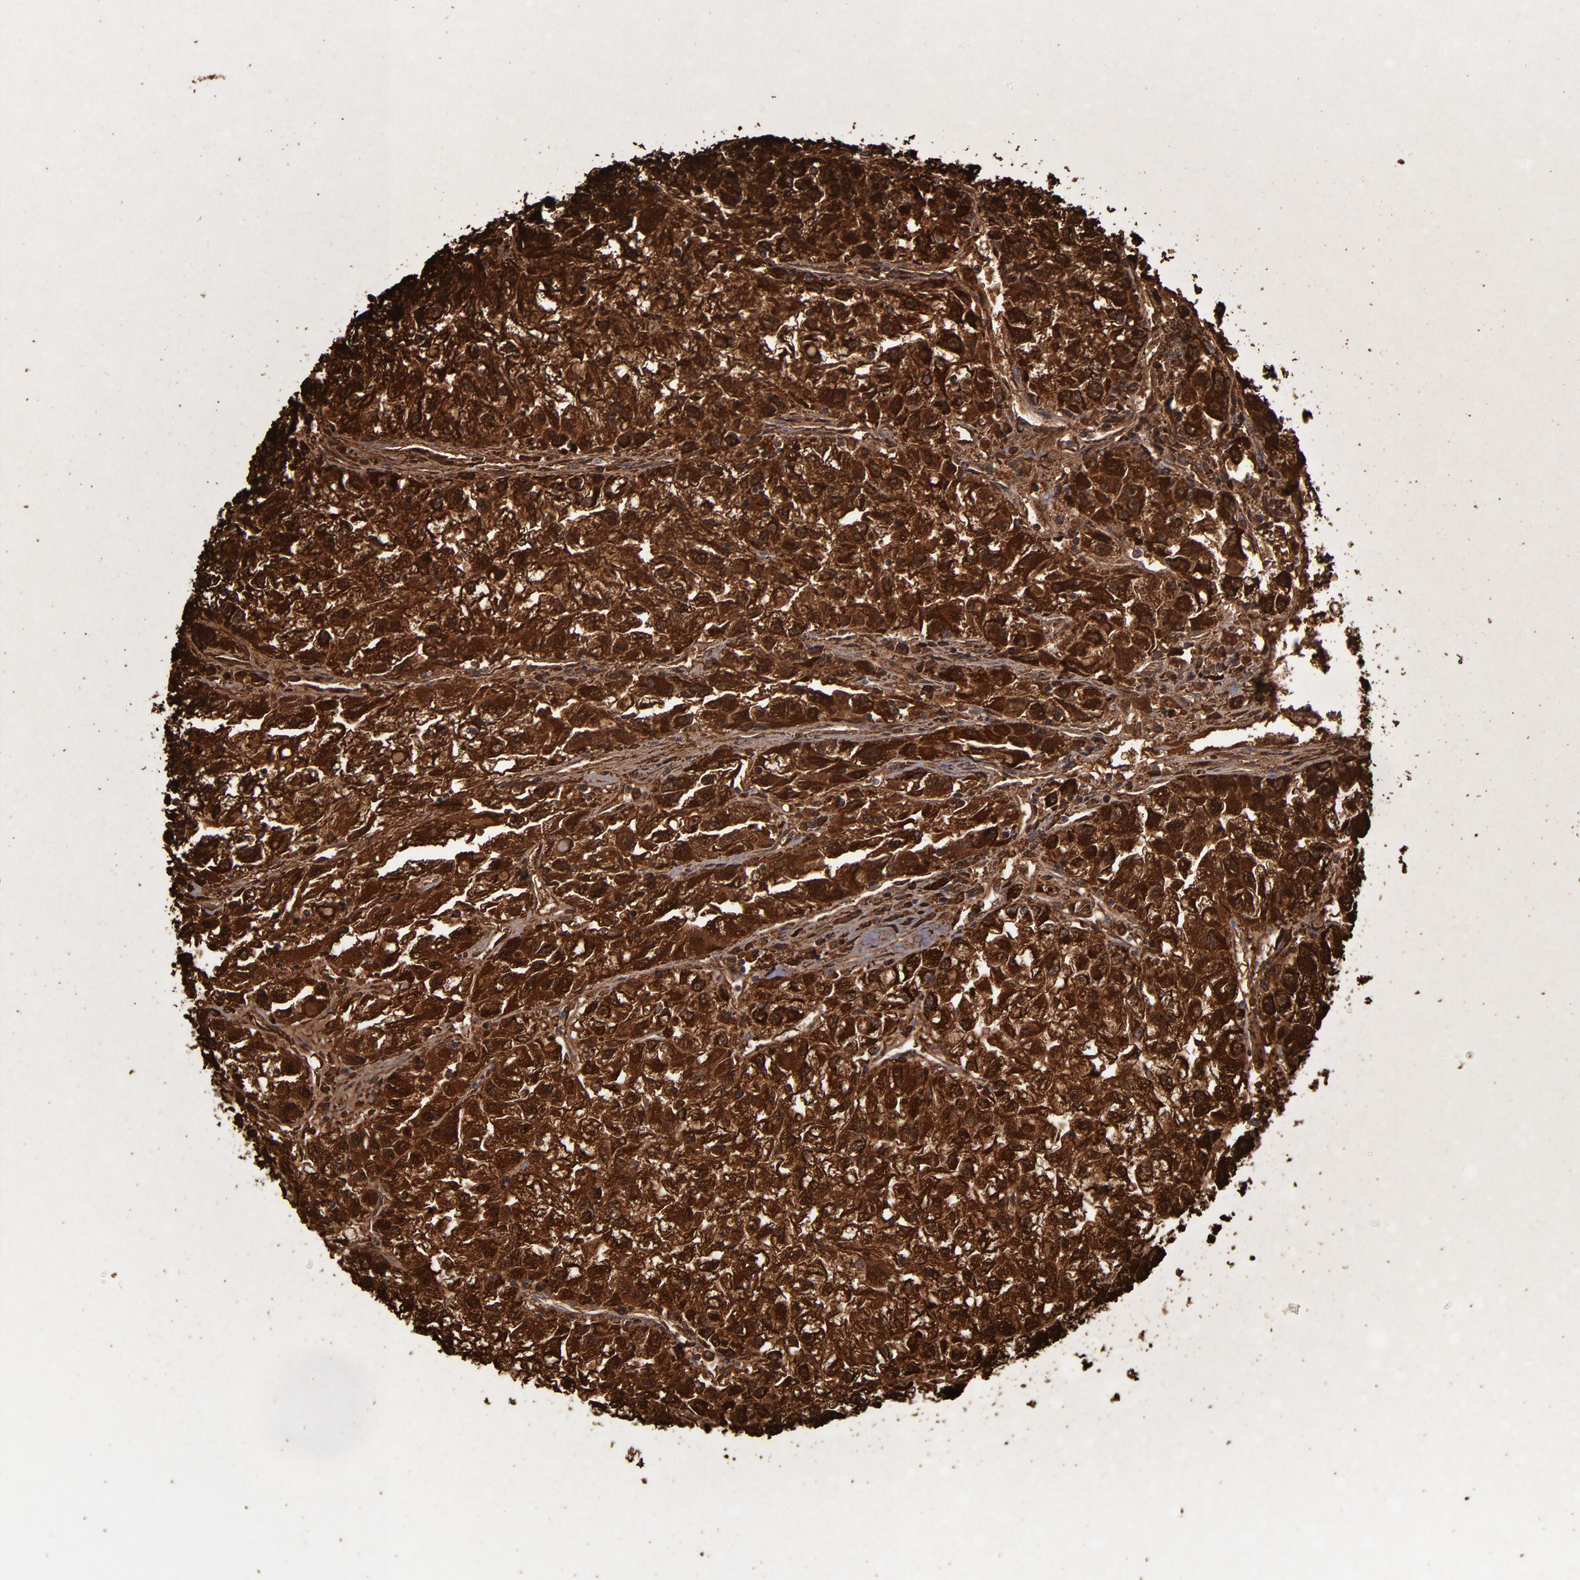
{"staining": {"intensity": "strong", "quantity": ">75%", "location": "cytoplasmic/membranous"}, "tissue": "renal cancer", "cell_type": "Tumor cells", "image_type": "cancer", "snomed": [{"axis": "morphology", "description": "Adenocarcinoma, NOS"}, {"axis": "topography", "description": "Kidney"}], "caption": "DAB (3,3'-diaminobenzidine) immunohistochemical staining of human renal cancer (adenocarcinoma) reveals strong cytoplasmic/membranous protein expression in approximately >75% of tumor cells.", "gene": "SOD2", "patient": {"sex": "male", "age": 59}}